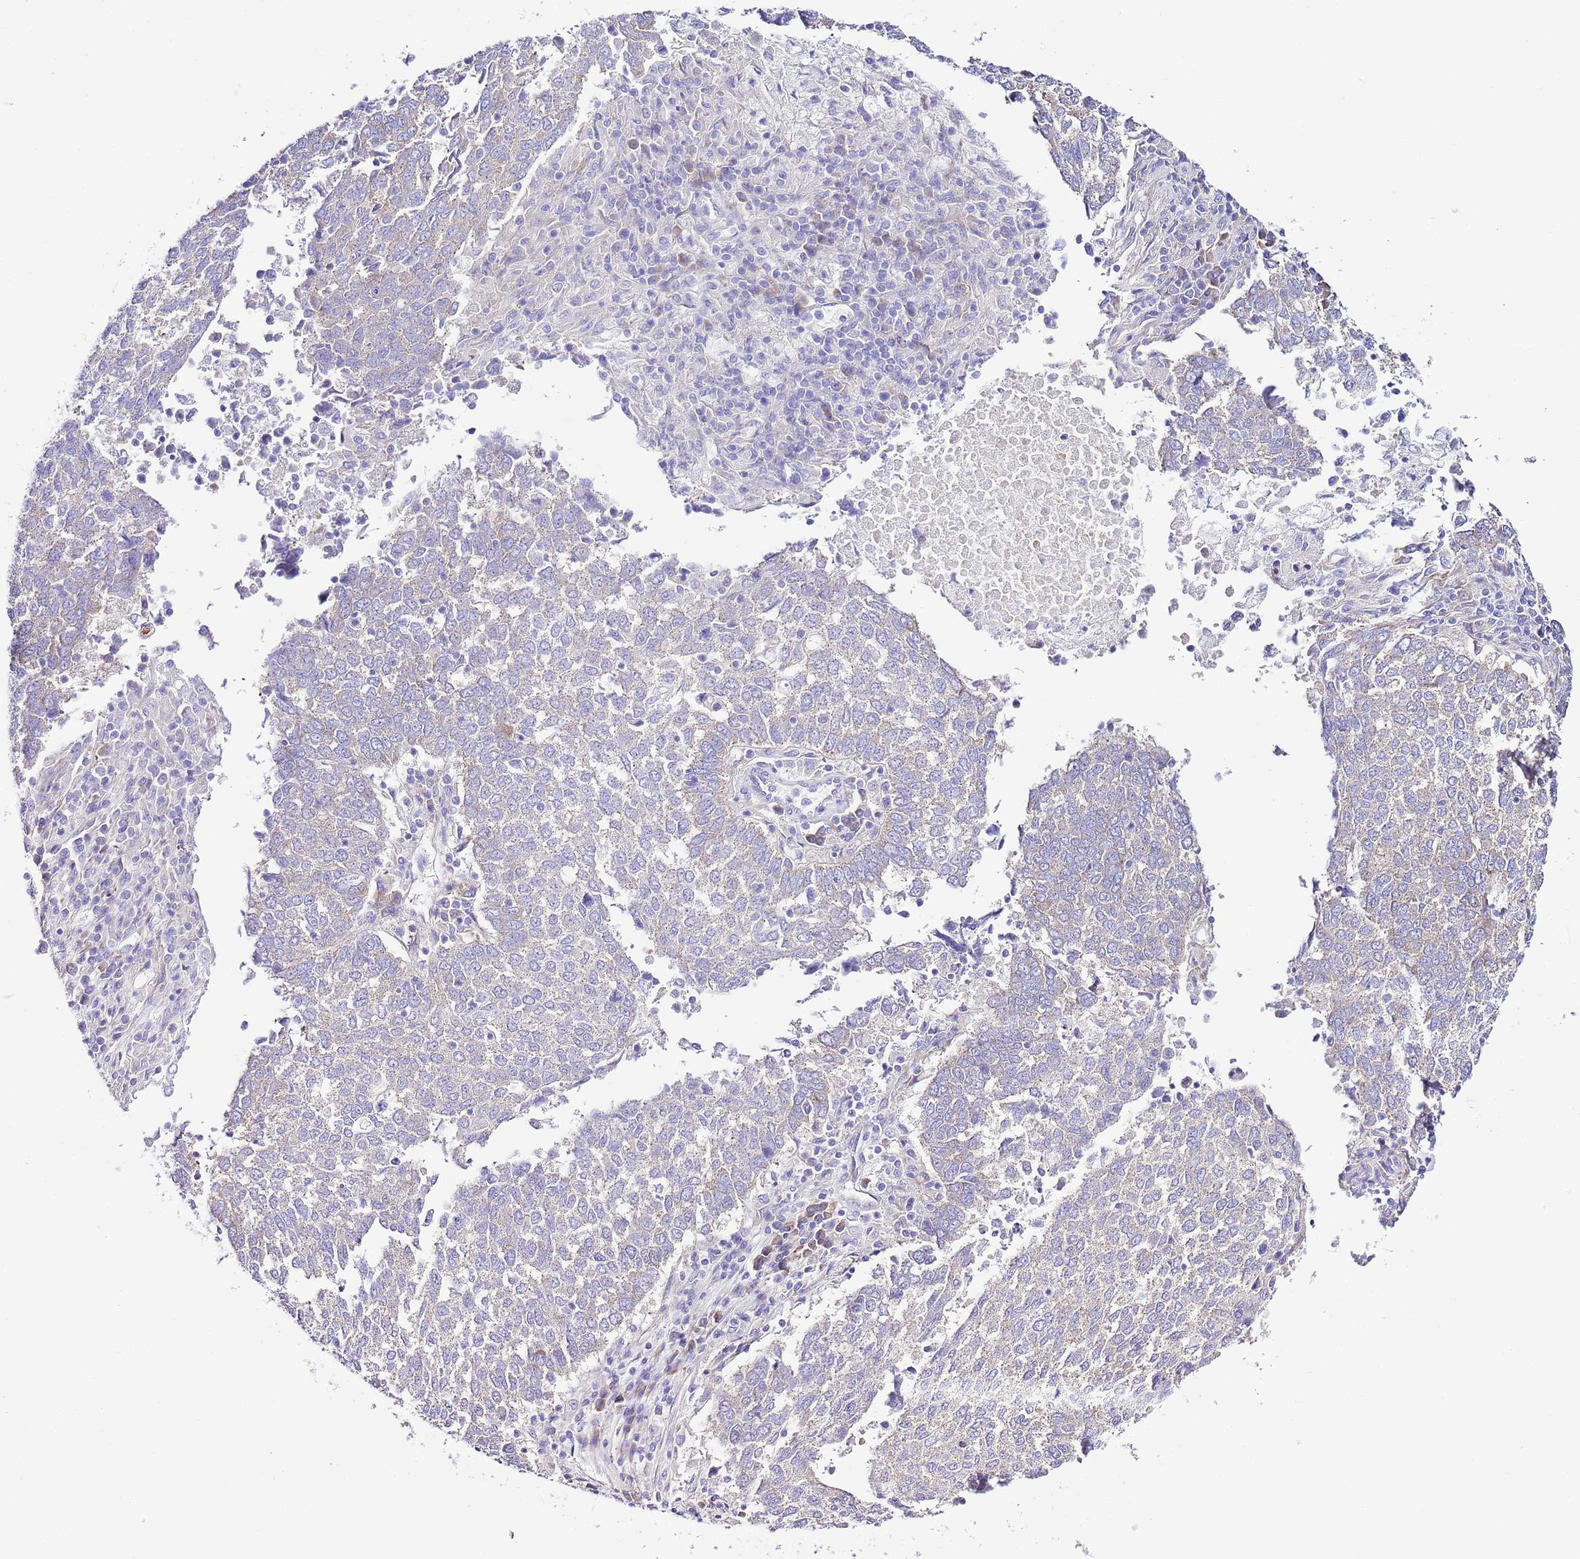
{"staining": {"intensity": "negative", "quantity": "none", "location": "none"}, "tissue": "lung cancer", "cell_type": "Tumor cells", "image_type": "cancer", "snomed": [{"axis": "morphology", "description": "Squamous cell carcinoma, NOS"}, {"axis": "topography", "description": "Lung"}], "caption": "The image demonstrates no significant positivity in tumor cells of lung cancer (squamous cell carcinoma).", "gene": "RPS10", "patient": {"sex": "male", "age": 73}}